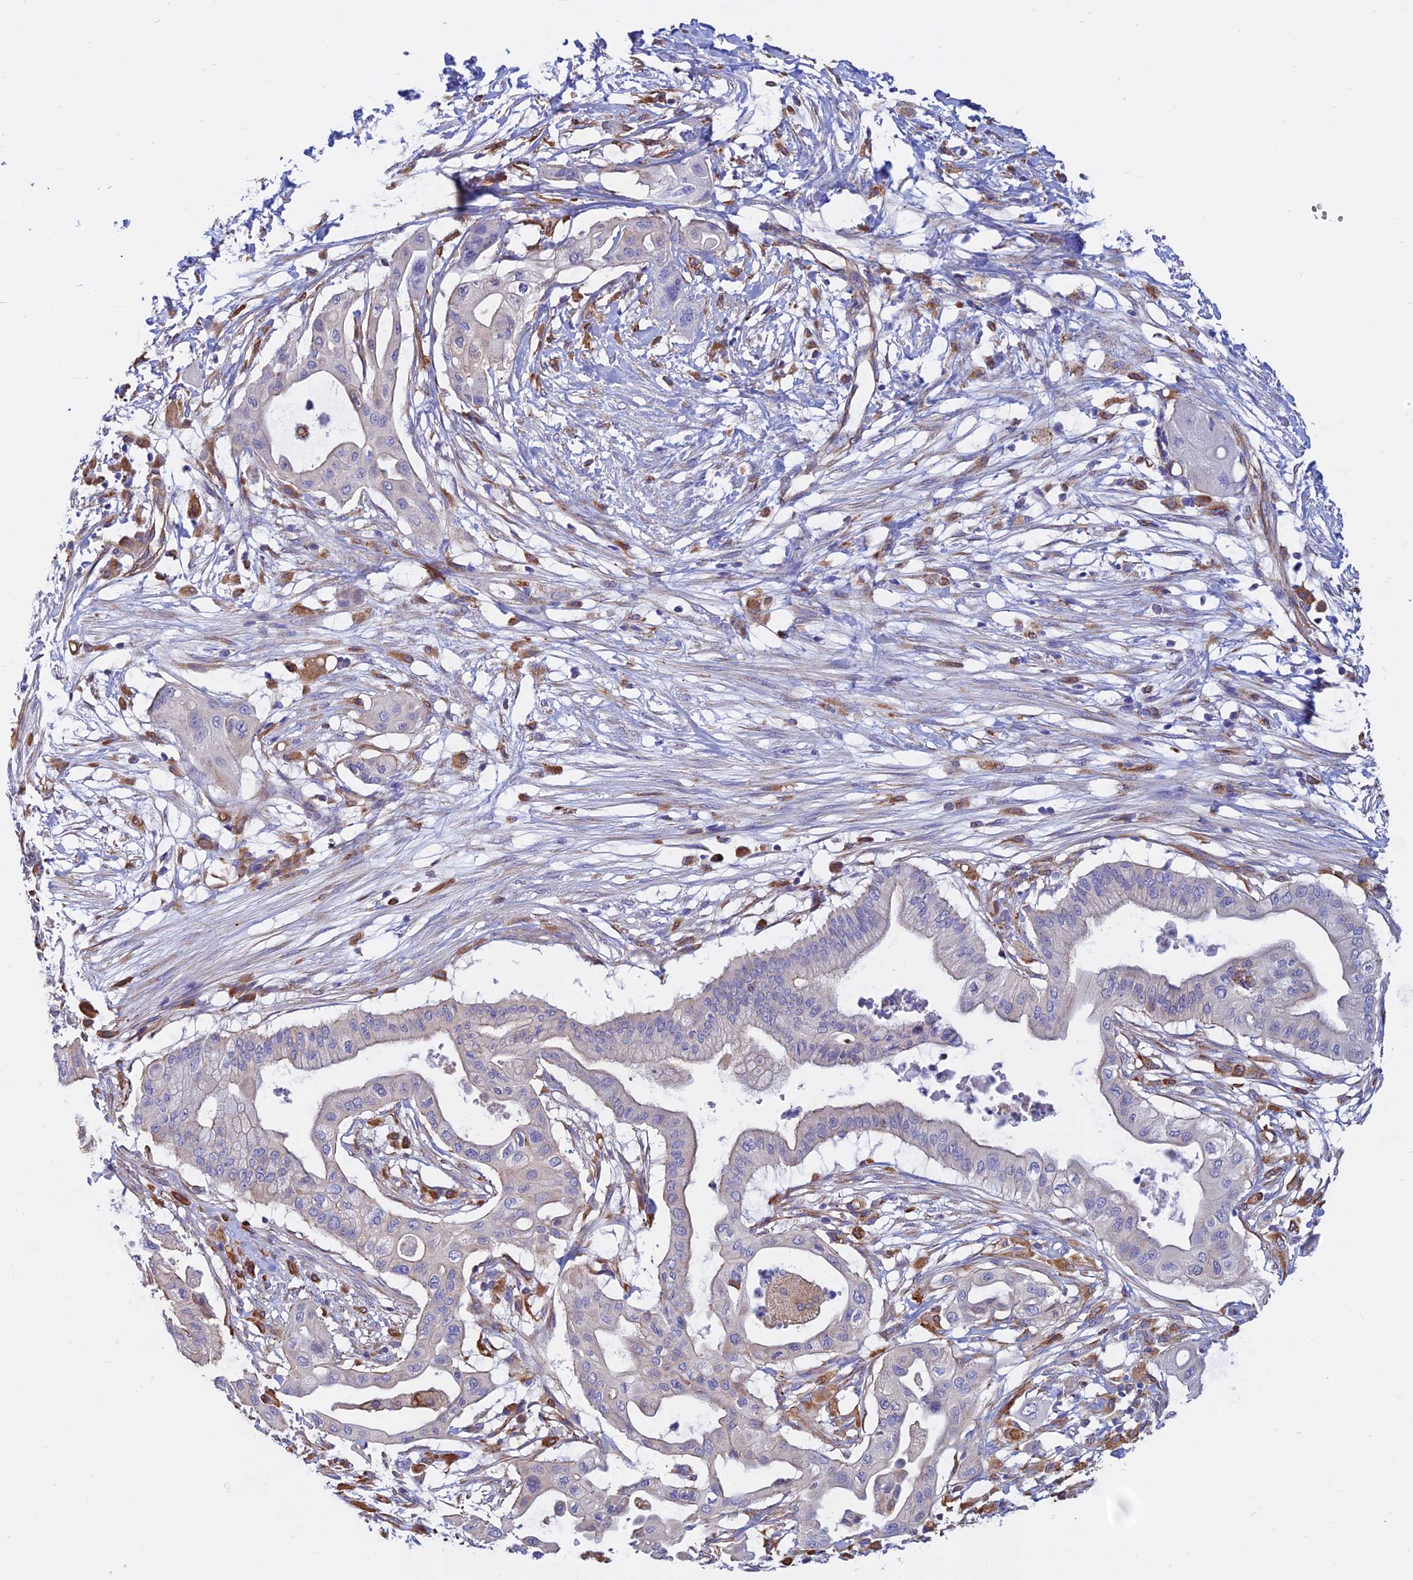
{"staining": {"intensity": "weak", "quantity": "<25%", "location": "cytoplasmic/membranous"}, "tissue": "pancreatic cancer", "cell_type": "Tumor cells", "image_type": "cancer", "snomed": [{"axis": "morphology", "description": "Adenocarcinoma, NOS"}, {"axis": "topography", "description": "Pancreas"}], "caption": "High magnification brightfield microscopy of pancreatic cancer (adenocarcinoma) stained with DAB (brown) and counterstained with hematoxylin (blue): tumor cells show no significant staining. (DAB (3,3'-diaminobenzidine) immunohistochemistry visualized using brightfield microscopy, high magnification).", "gene": "CDK18", "patient": {"sex": "male", "age": 68}}